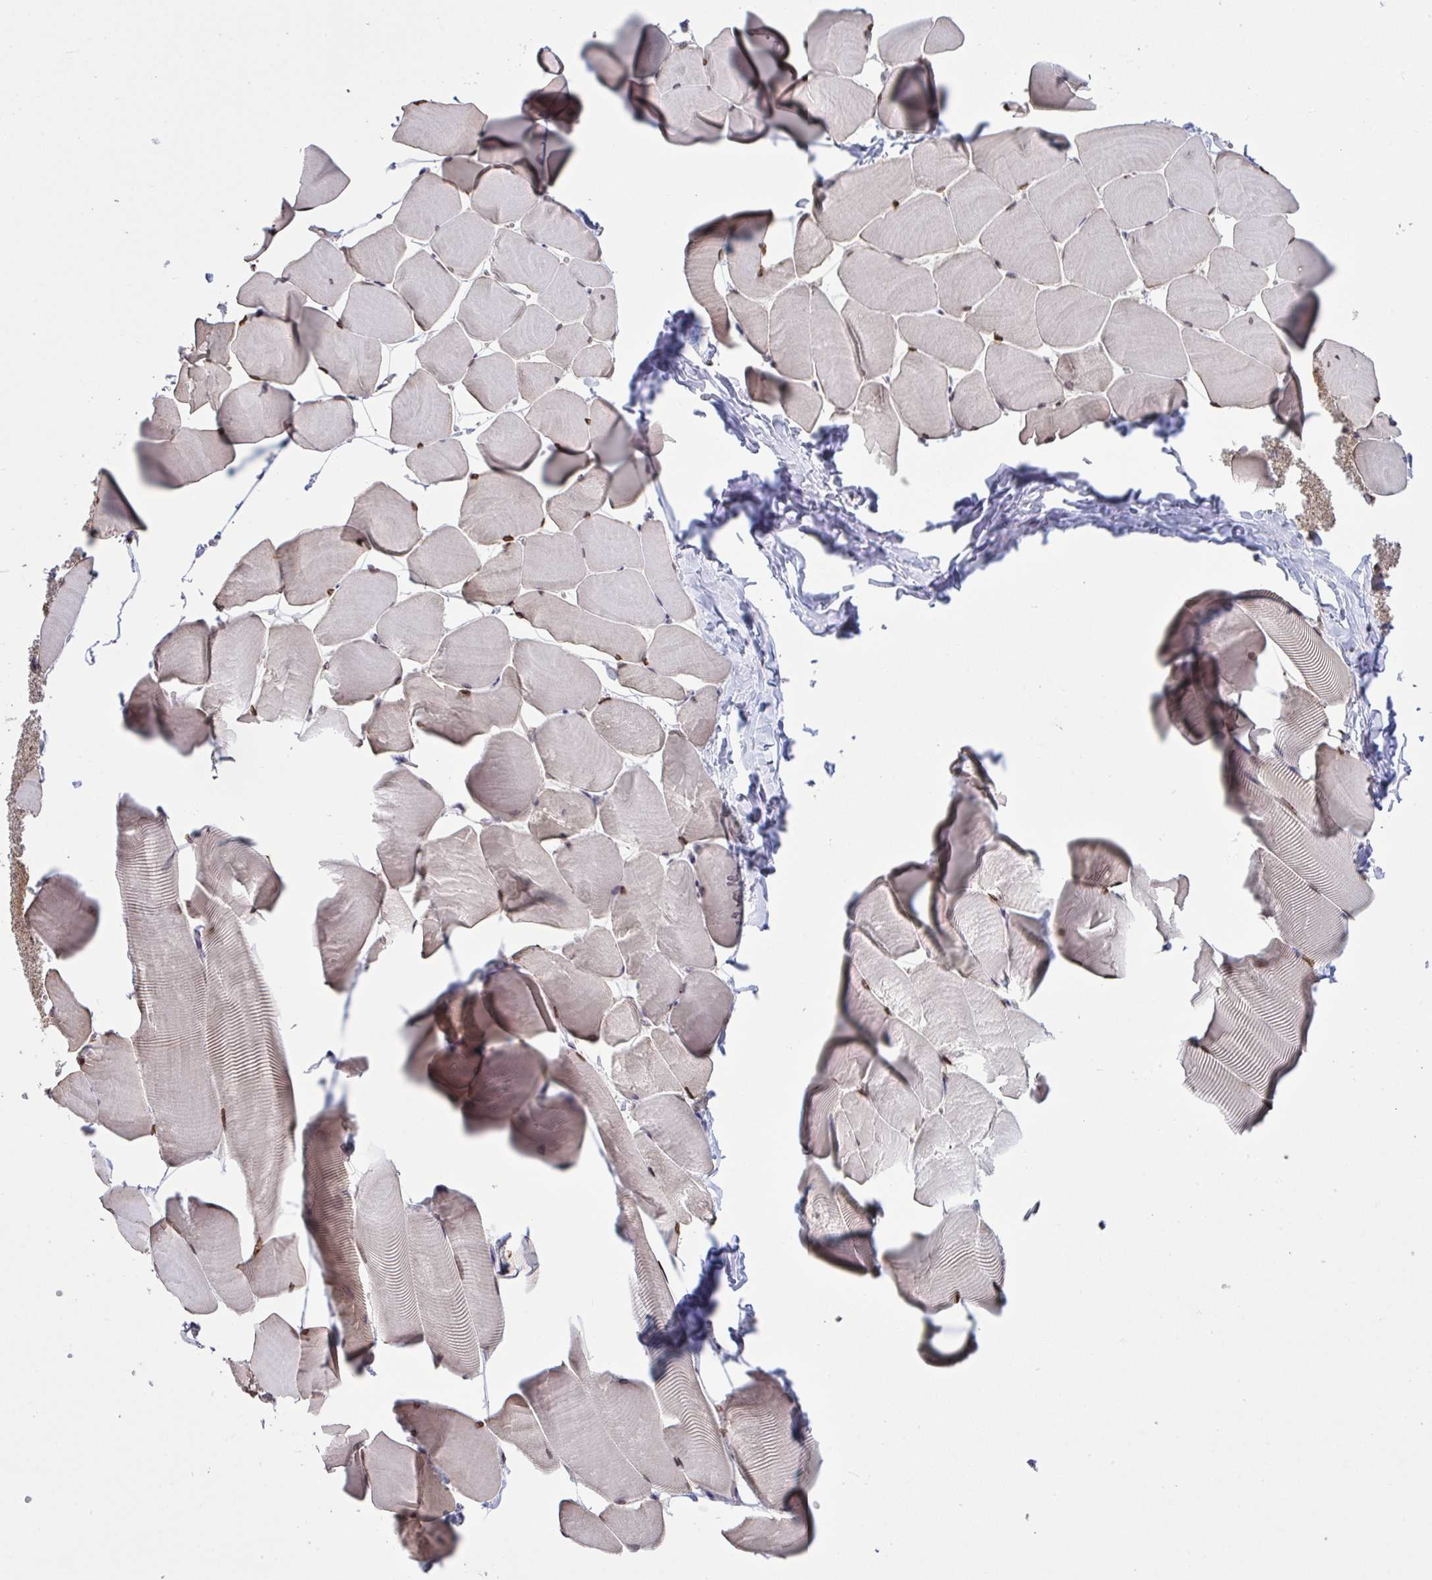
{"staining": {"intensity": "negative", "quantity": "none", "location": "none"}, "tissue": "skeletal muscle", "cell_type": "Myocytes", "image_type": "normal", "snomed": [{"axis": "morphology", "description": "Normal tissue, NOS"}, {"axis": "topography", "description": "Skeletal muscle"}], "caption": "The micrograph displays no staining of myocytes in benign skeletal muscle. (DAB (3,3'-diaminobenzidine) immunohistochemistry (IHC), high magnification).", "gene": "PPM1H", "patient": {"sex": "male", "age": 25}}